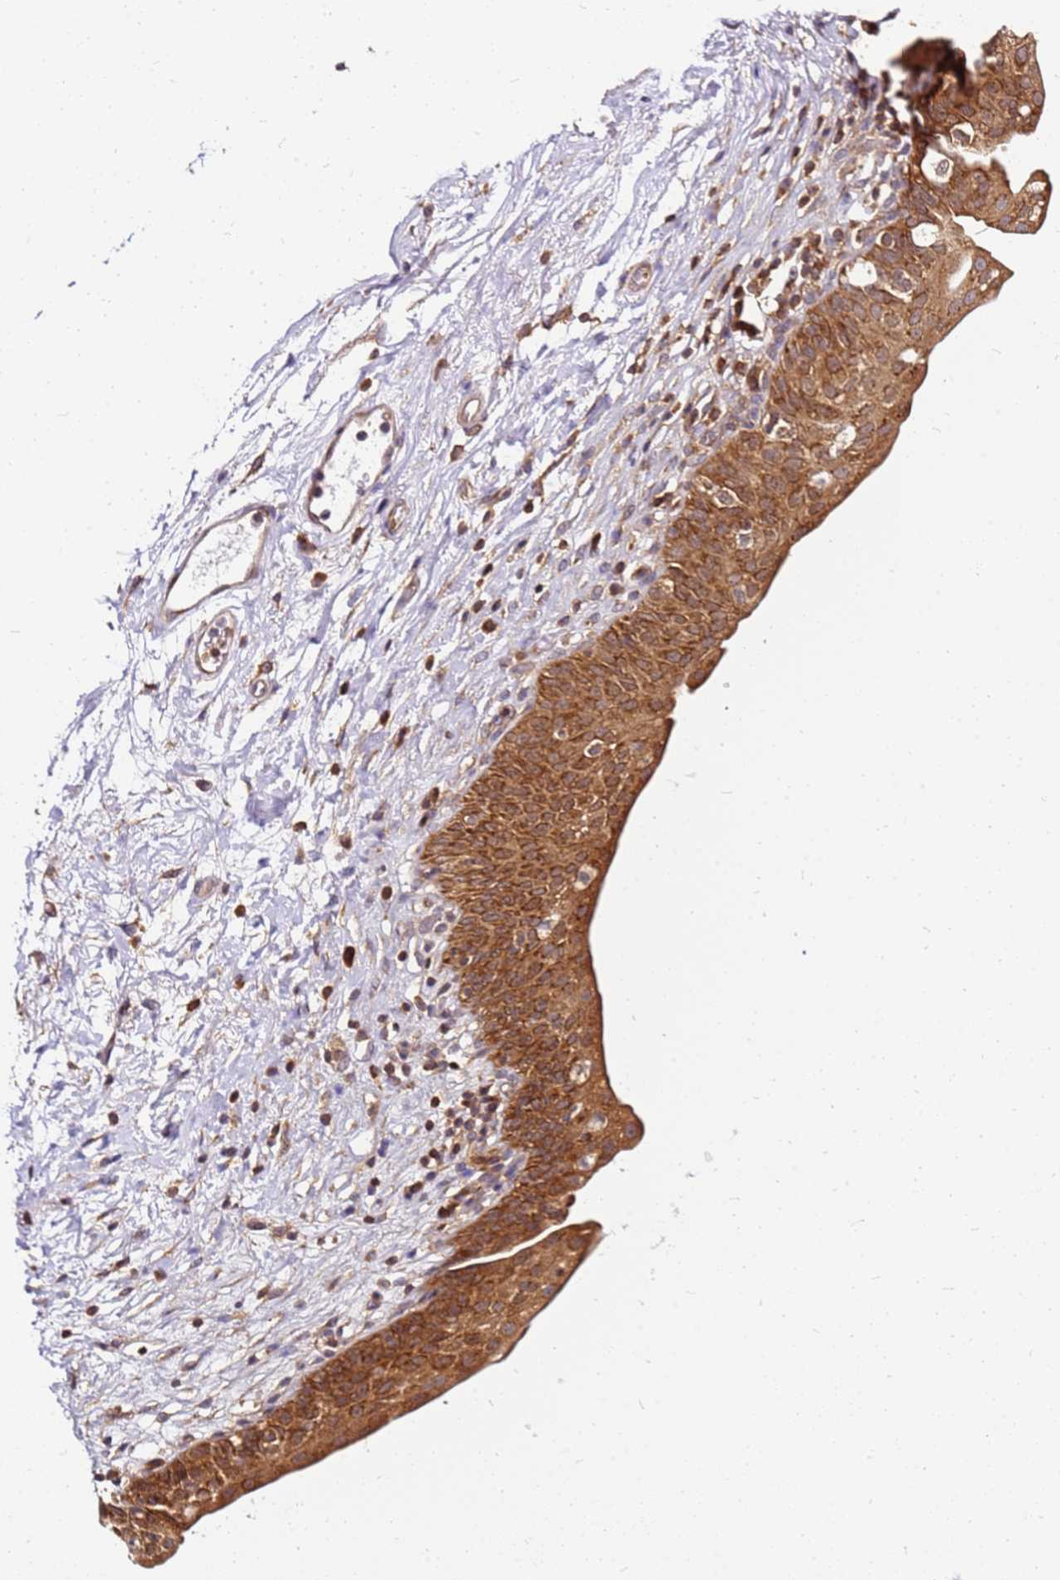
{"staining": {"intensity": "moderate", "quantity": ">75%", "location": "cytoplasmic/membranous"}, "tissue": "urinary bladder", "cell_type": "Urothelial cells", "image_type": "normal", "snomed": [{"axis": "morphology", "description": "Normal tissue, NOS"}, {"axis": "topography", "description": "Urinary bladder"}], "caption": "A high-resolution micrograph shows IHC staining of unremarkable urinary bladder, which displays moderate cytoplasmic/membranous staining in approximately >75% of urothelial cells. (DAB (3,3'-diaminobenzidine) IHC with brightfield microscopy, high magnification).", "gene": "PIH1D1", "patient": {"sex": "male", "age": 83}}